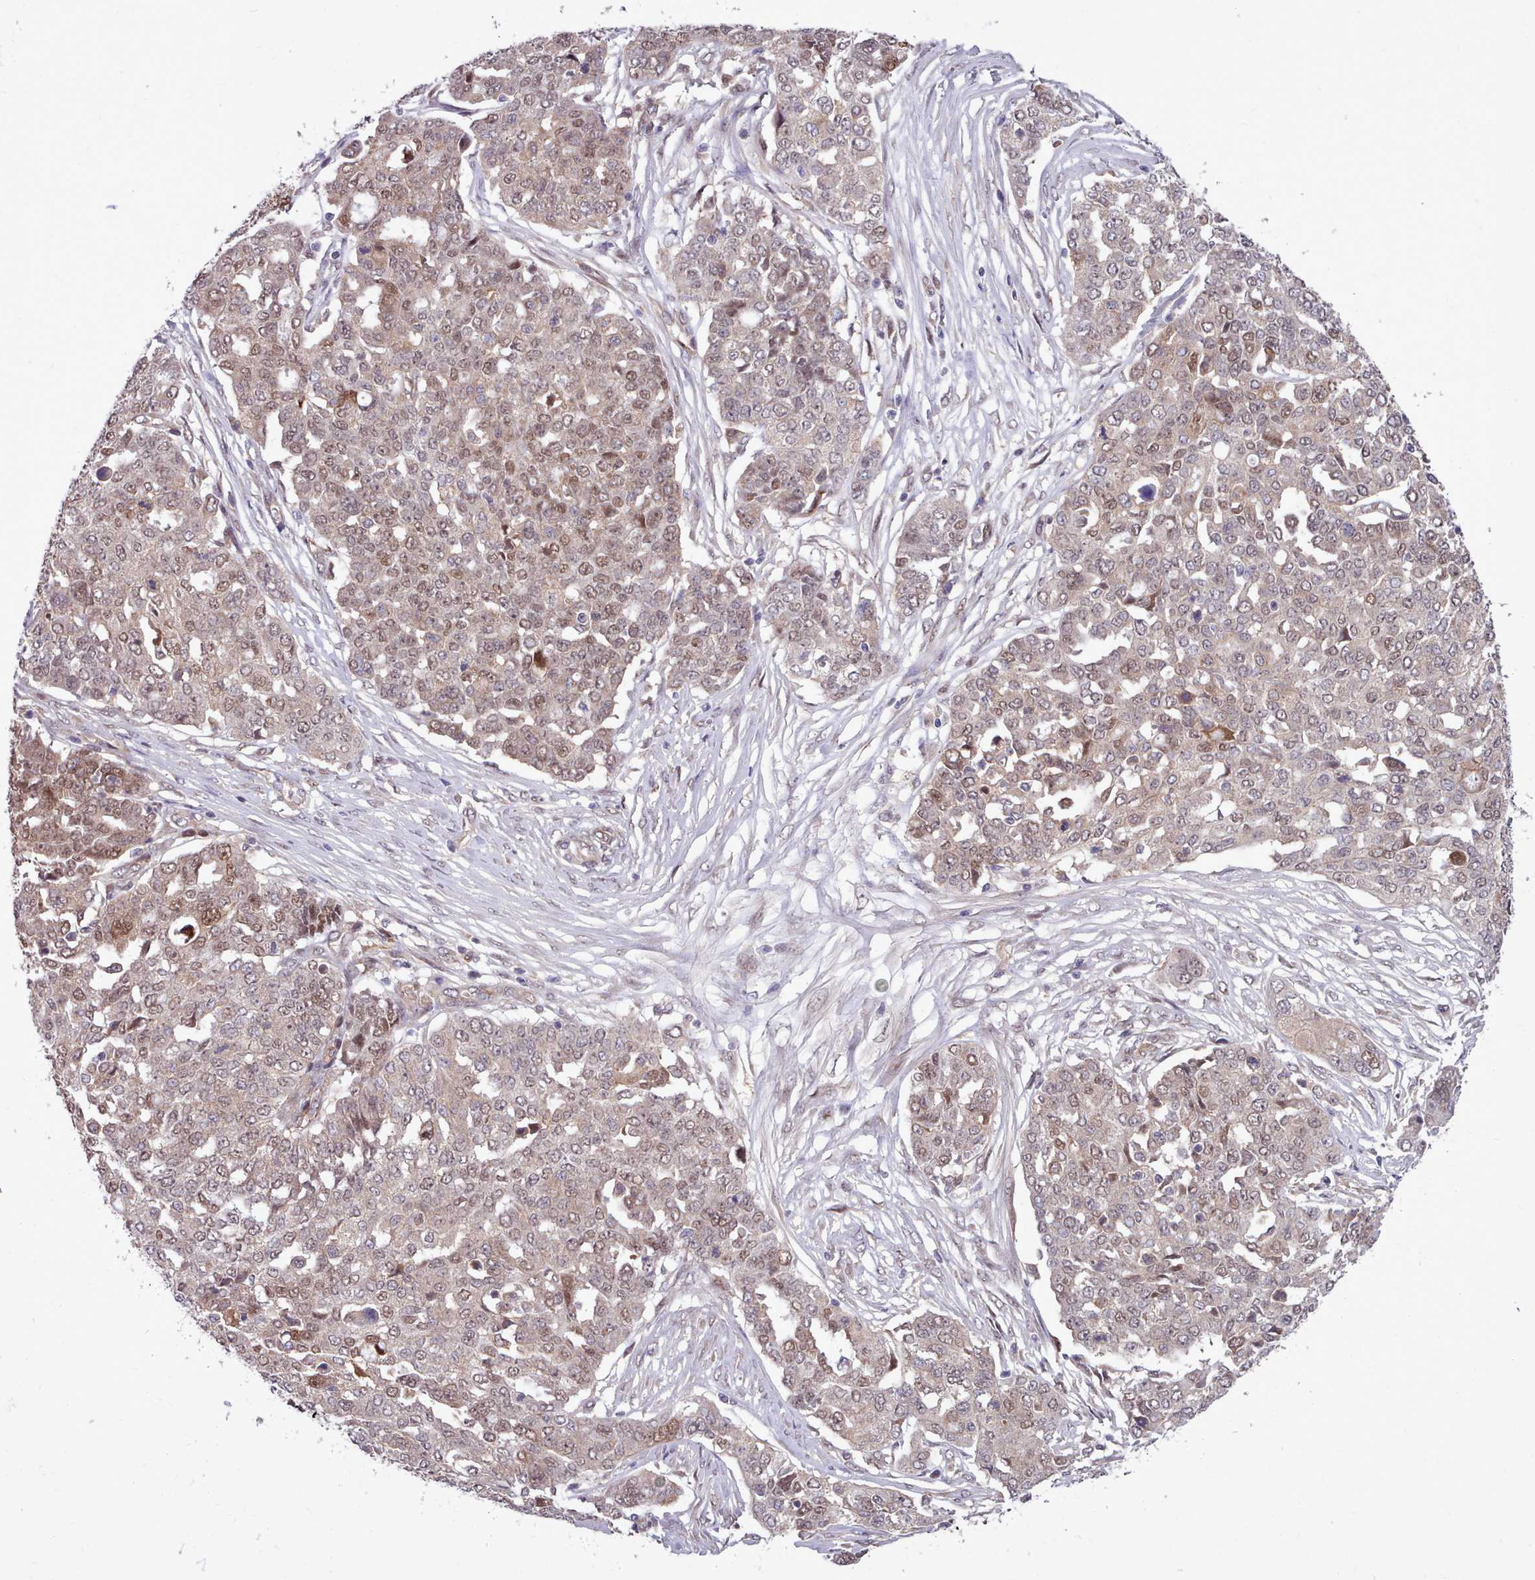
{"staining": {"intensity": "weak", "quantity": "25%-75%", "location": "nuclear"}, "tissue": "ovarian cancer", "cell_type": "Tumor cells", "image_type": "cancer", "snomed": [{"axis": "morphology", "description": "Cystadenocarcinoma, serous, NOS"}, {"axis": "topography", "description": "Soft tissue"}, {"axis": "topography", "description": "Ovary"}], "caption": "IHC micrograph of human serous cystadenocarcinoma (ovarian) stained for a protein (brown), which reveals low levels of weak nuclear expression in approximately 25%-75% of tumor cells.", "gene": "AHCY", "patient": {"sex": "female", "age": 57}}